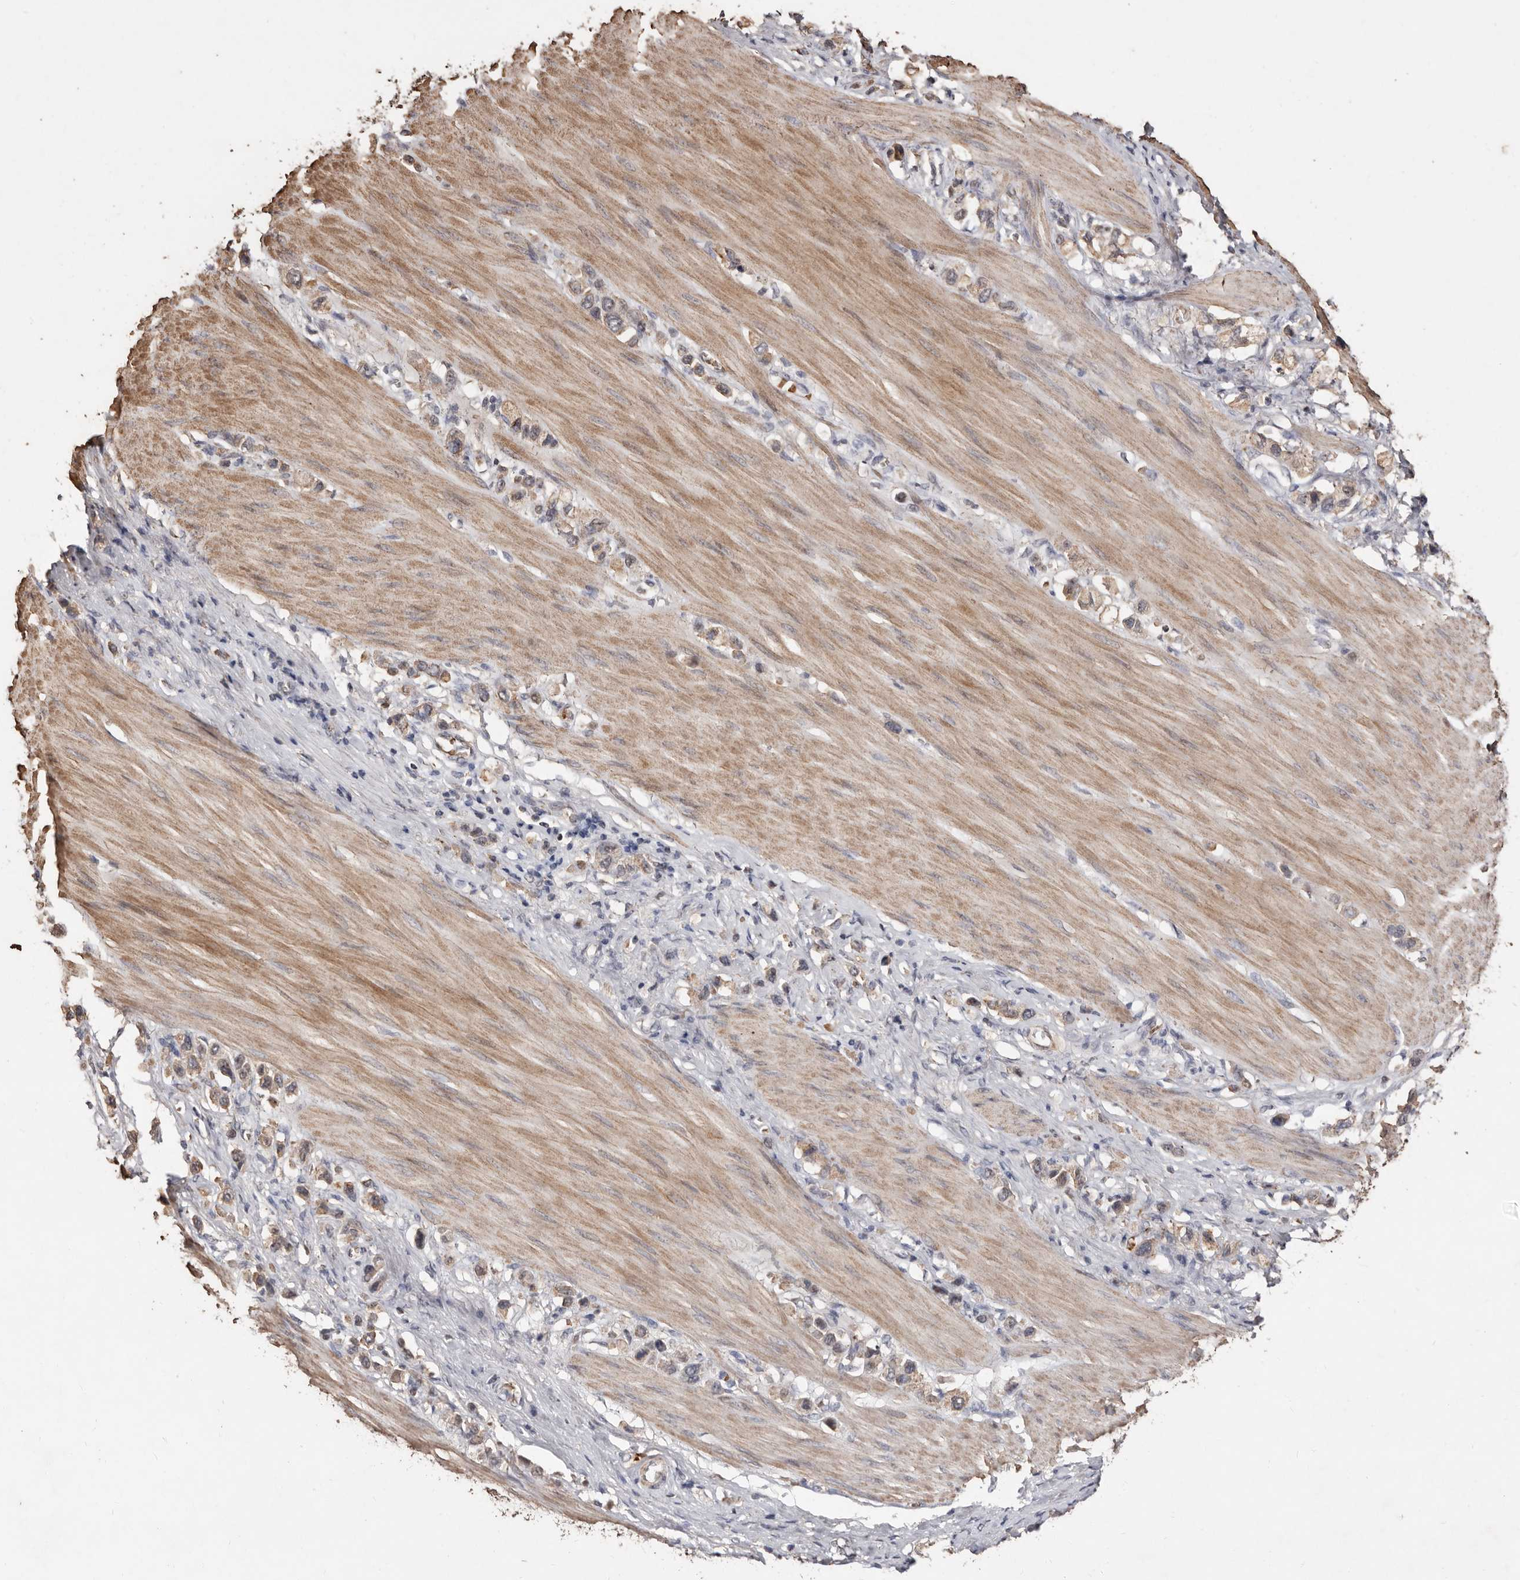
{"staining": {"intensity": "weak", "quantity": ">75%", "location": "cytoplasmic/membranous"}, "tissue": "stomach cancer", "cell_type": "Tumor cells", "image_type": "cancer", "snomed": [{"axis": "morphology", "description": "Adenocarcinoma, NOS"}, {"axis": "topography", "description": "Stomach"}], "caption": "DAB immunohistochemical staining of stomach cancer (adenocarcinoma) demonstrates weak cytoplasmic/membranous protein expression in about >75% of tumor cells.", "gene": "GRAMD2A", "patient": {"sex": "female", "age": 65}}